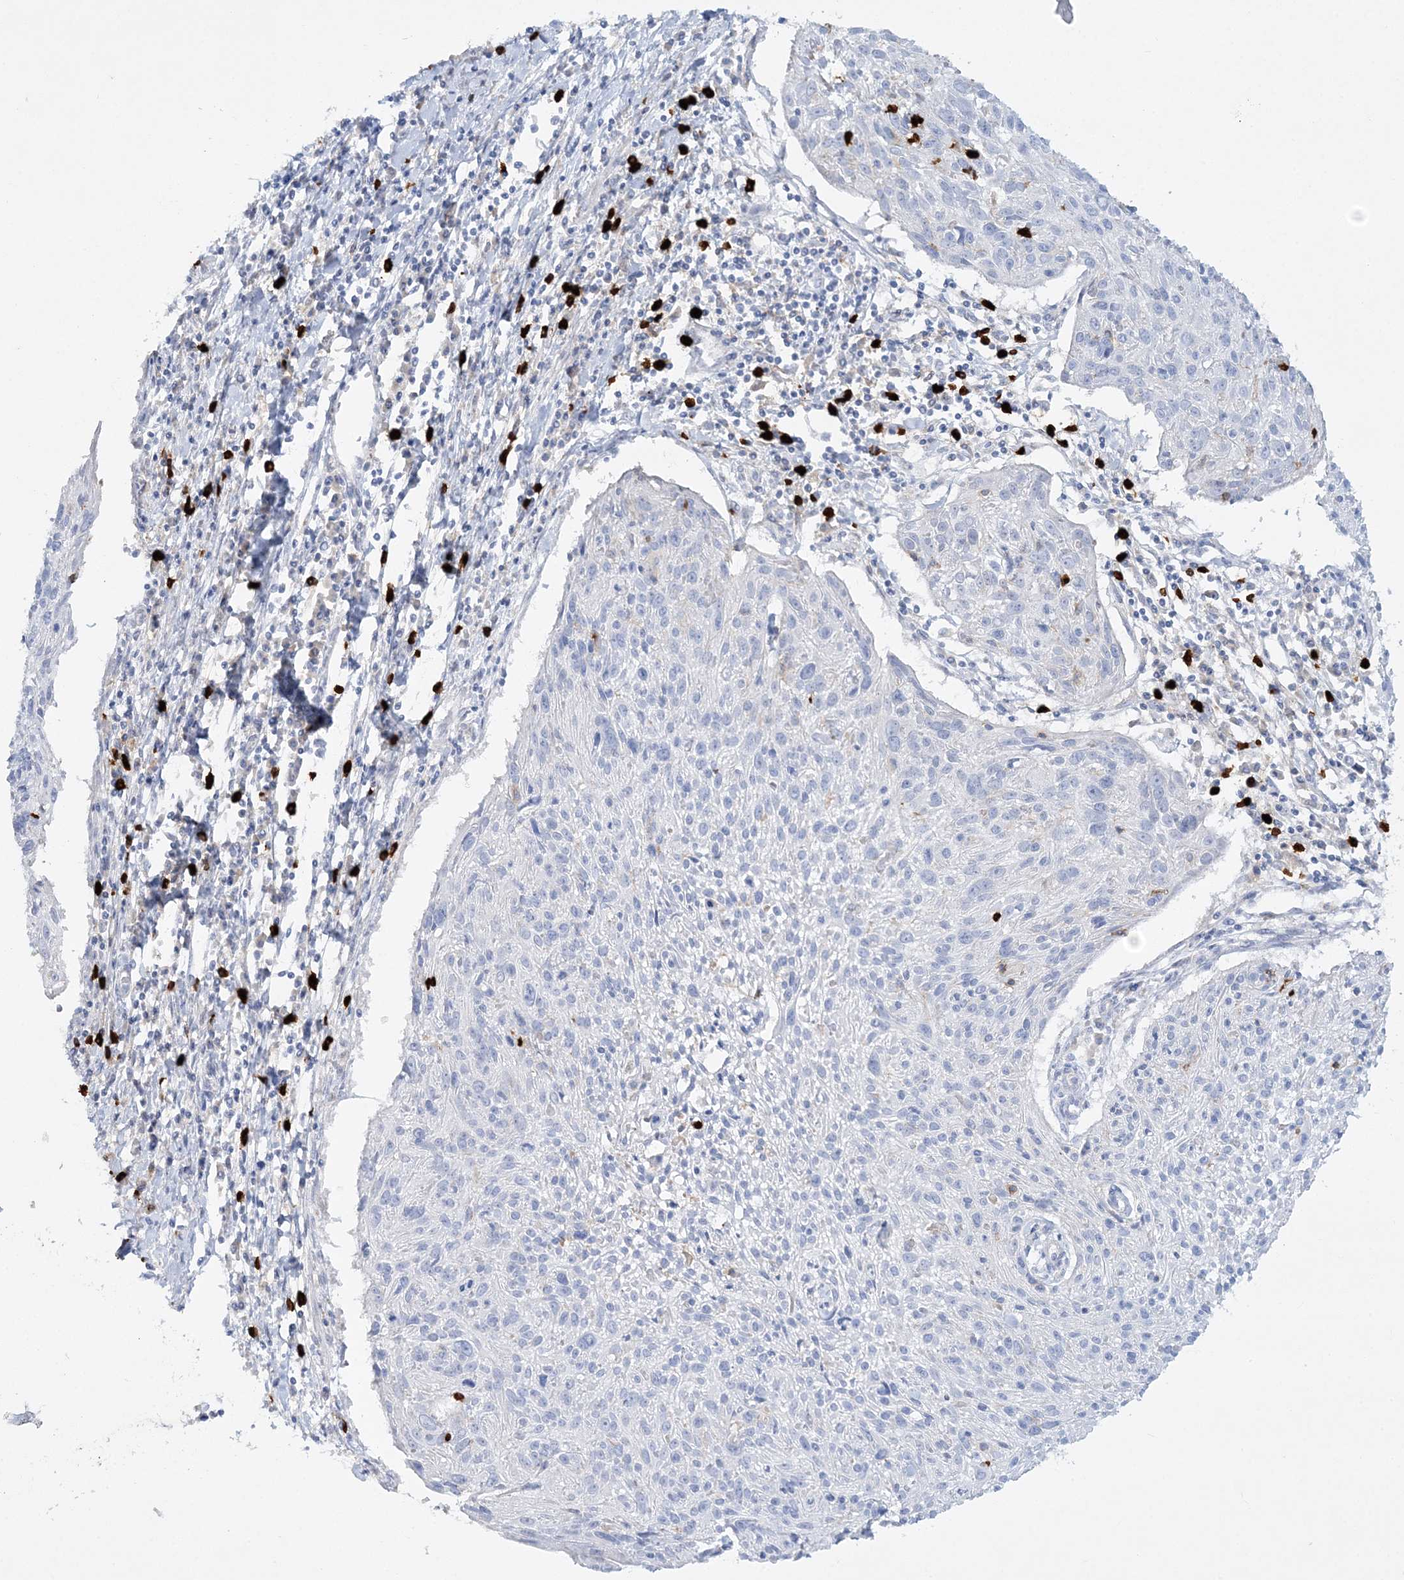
{"staining": {"intensity": "negative", "quantity": "none", "location": "none"}, "tissue": "cervical cancer", "cell_type": "Tumor cells", "image_type": "cancer", "snomed": [{"axis": "morphology", "description": "Squamous cell carcinoma, NOS"}, {"axis": "topography", "description": "Cervix"}], "caption": "Cervical cancer (squamous cell carcinoma) stained for a protein using immunohistochemistry (IHC) displays no staining tumor cells.", "gene": "WDSUB1", "patient": {"sex": "female", "age": 51}}